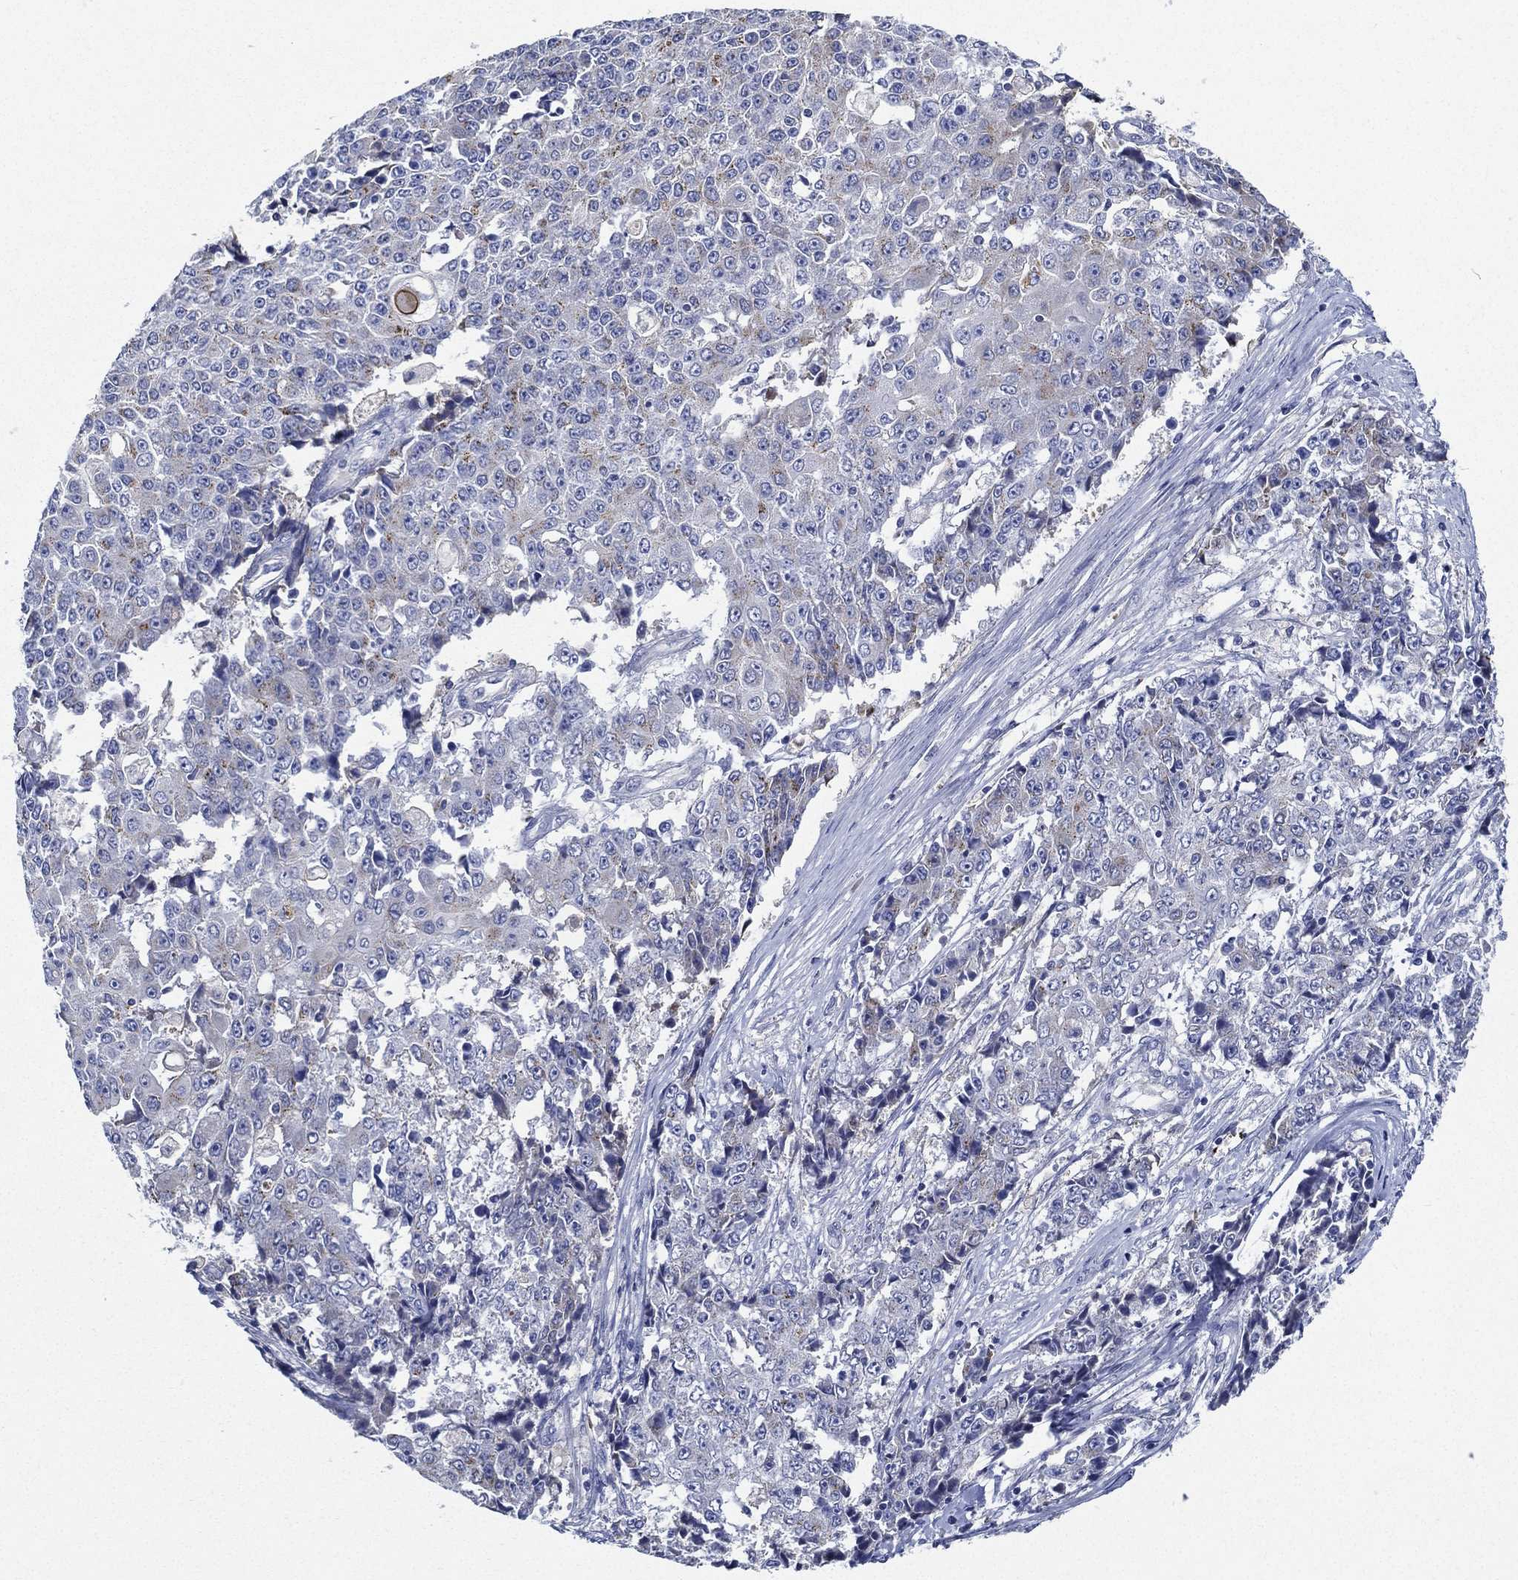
{"staining": {"intensity": "negative", "quantity": "none", "location": "none"}, "tissue": "ovarian cancer", "cell_type": "Tumor cells", "image_type": "cancer", "snomed": [{"axis": "morphology", "description": "Carcinoma, endometroid"}, {"axis": "topography", "description": "Ovary"}], "caption": "There is no significant positivity in tumor cells of ovarian endometroid carcinoma.", "gene": "TMPRSS11D", "patient": {"sex": "female", "age": 42}}